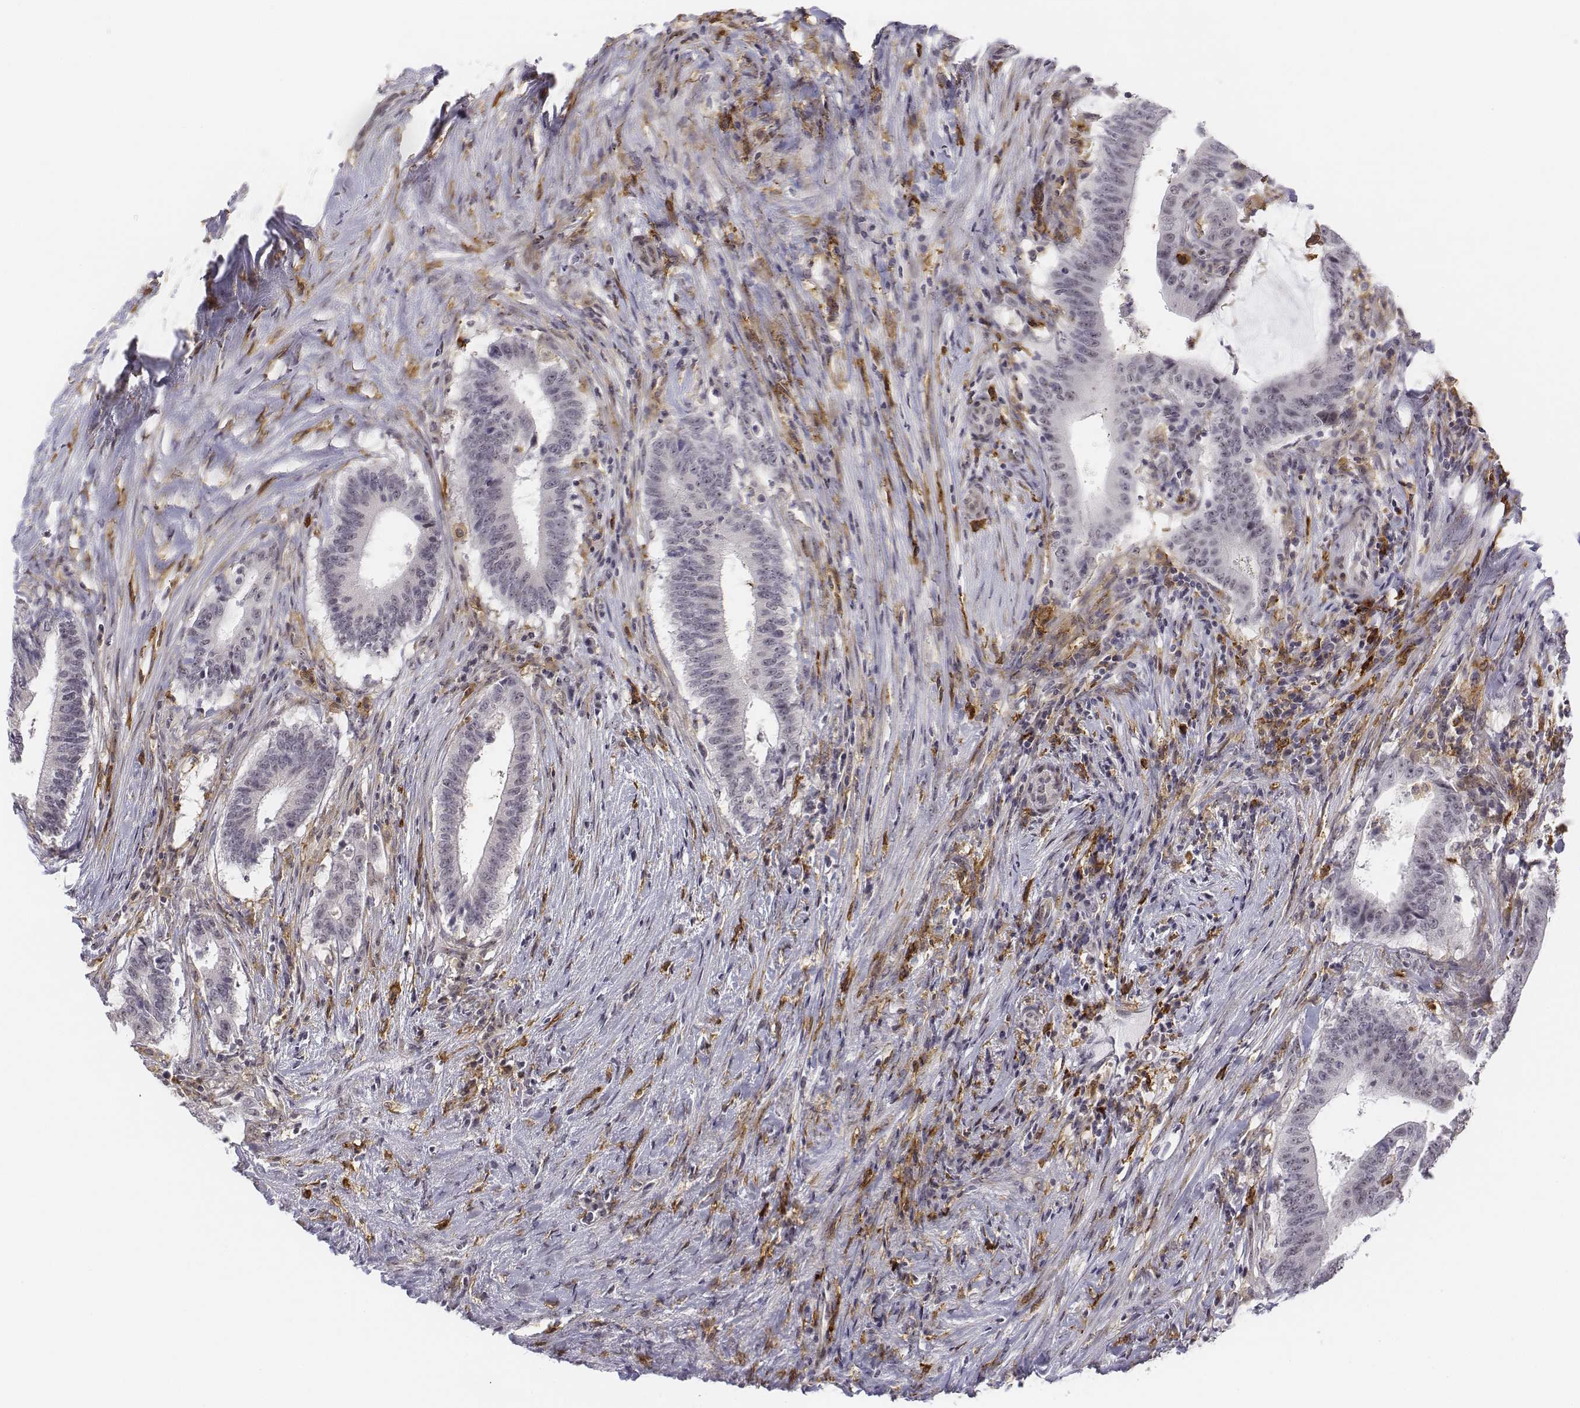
{"staining": {"intensity": "negative", "quantity": "none", "location": "none"}, "tissue": "colorectal cancer", "cell_type": "Tumor cells", "image_type": "cancer", "snomed": [{"axis": "morphology", "description": "Adenocarcinoma, NOS"}, {"axis": "topography", "description": "Colon"}], "caption": "Histopathology image shows no significant protein staining in tumor cells of colorectal cancer (adenocarcinoma).", "gene": "CD14", "patient": {"sex": "female", "age": 43}}